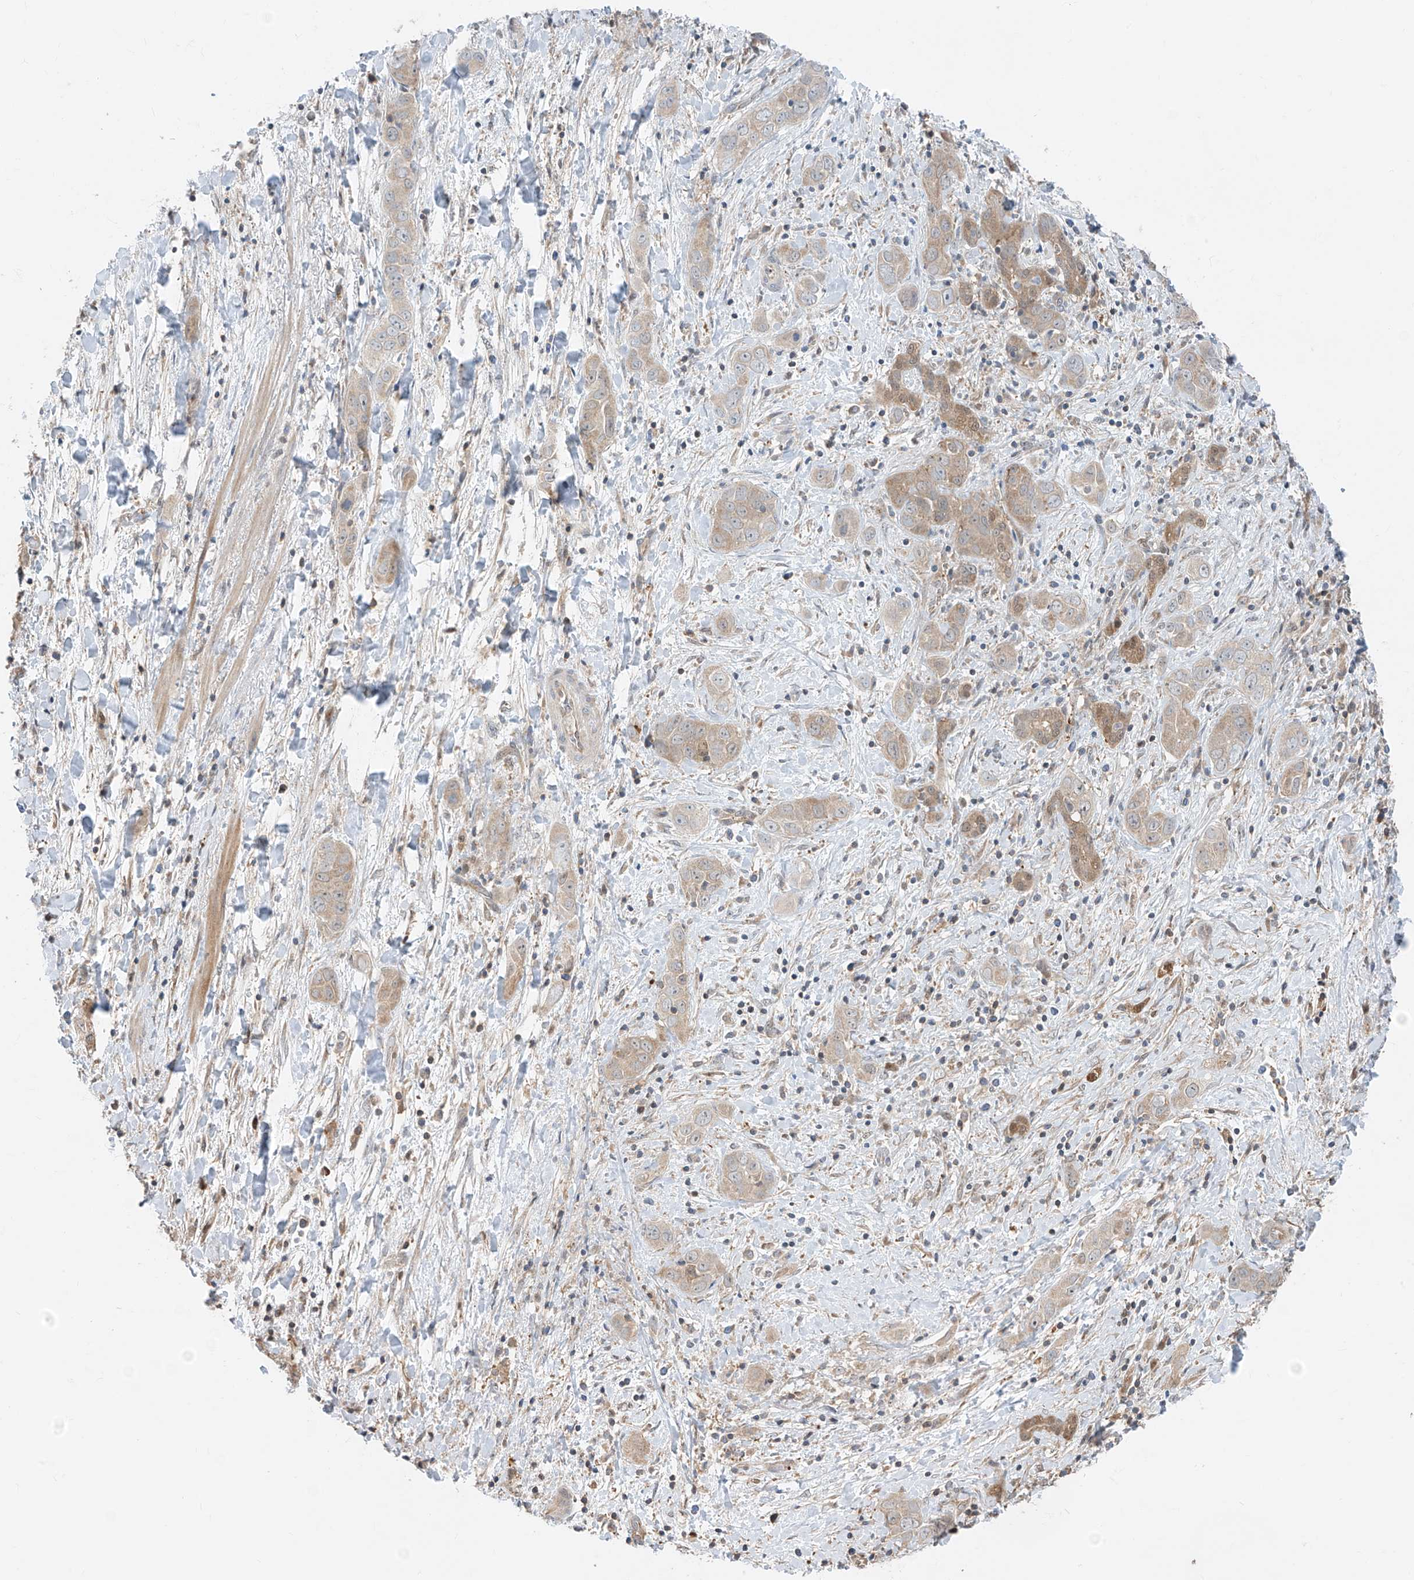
{"staining": {"intensity": "moderate", "quantity": "25%-75%", "location": "cytoplasmic/membranous"}, "tissue": "liver cancer", "cell_type": "Tumor cells", "image_type": "cancer", "snomed": [{"axis": "morphology", "description": "Cholangiocarcinoma"}, {"axis": "topography", "description": "Liver"}], "caption": "High-magnification brightfield microscopy of cholangiocarcinoma (liver) stained with DAB (3,3'-diaminobenzidine) (brown) and counterstained with hematoxylin (blue). tumor cells exhibit moderate cytoplasmic/membranous staining is appreciated in about25%-75% of cells.", "gene": "TTC38", "patient": {"sex": "female", "age": 52}}